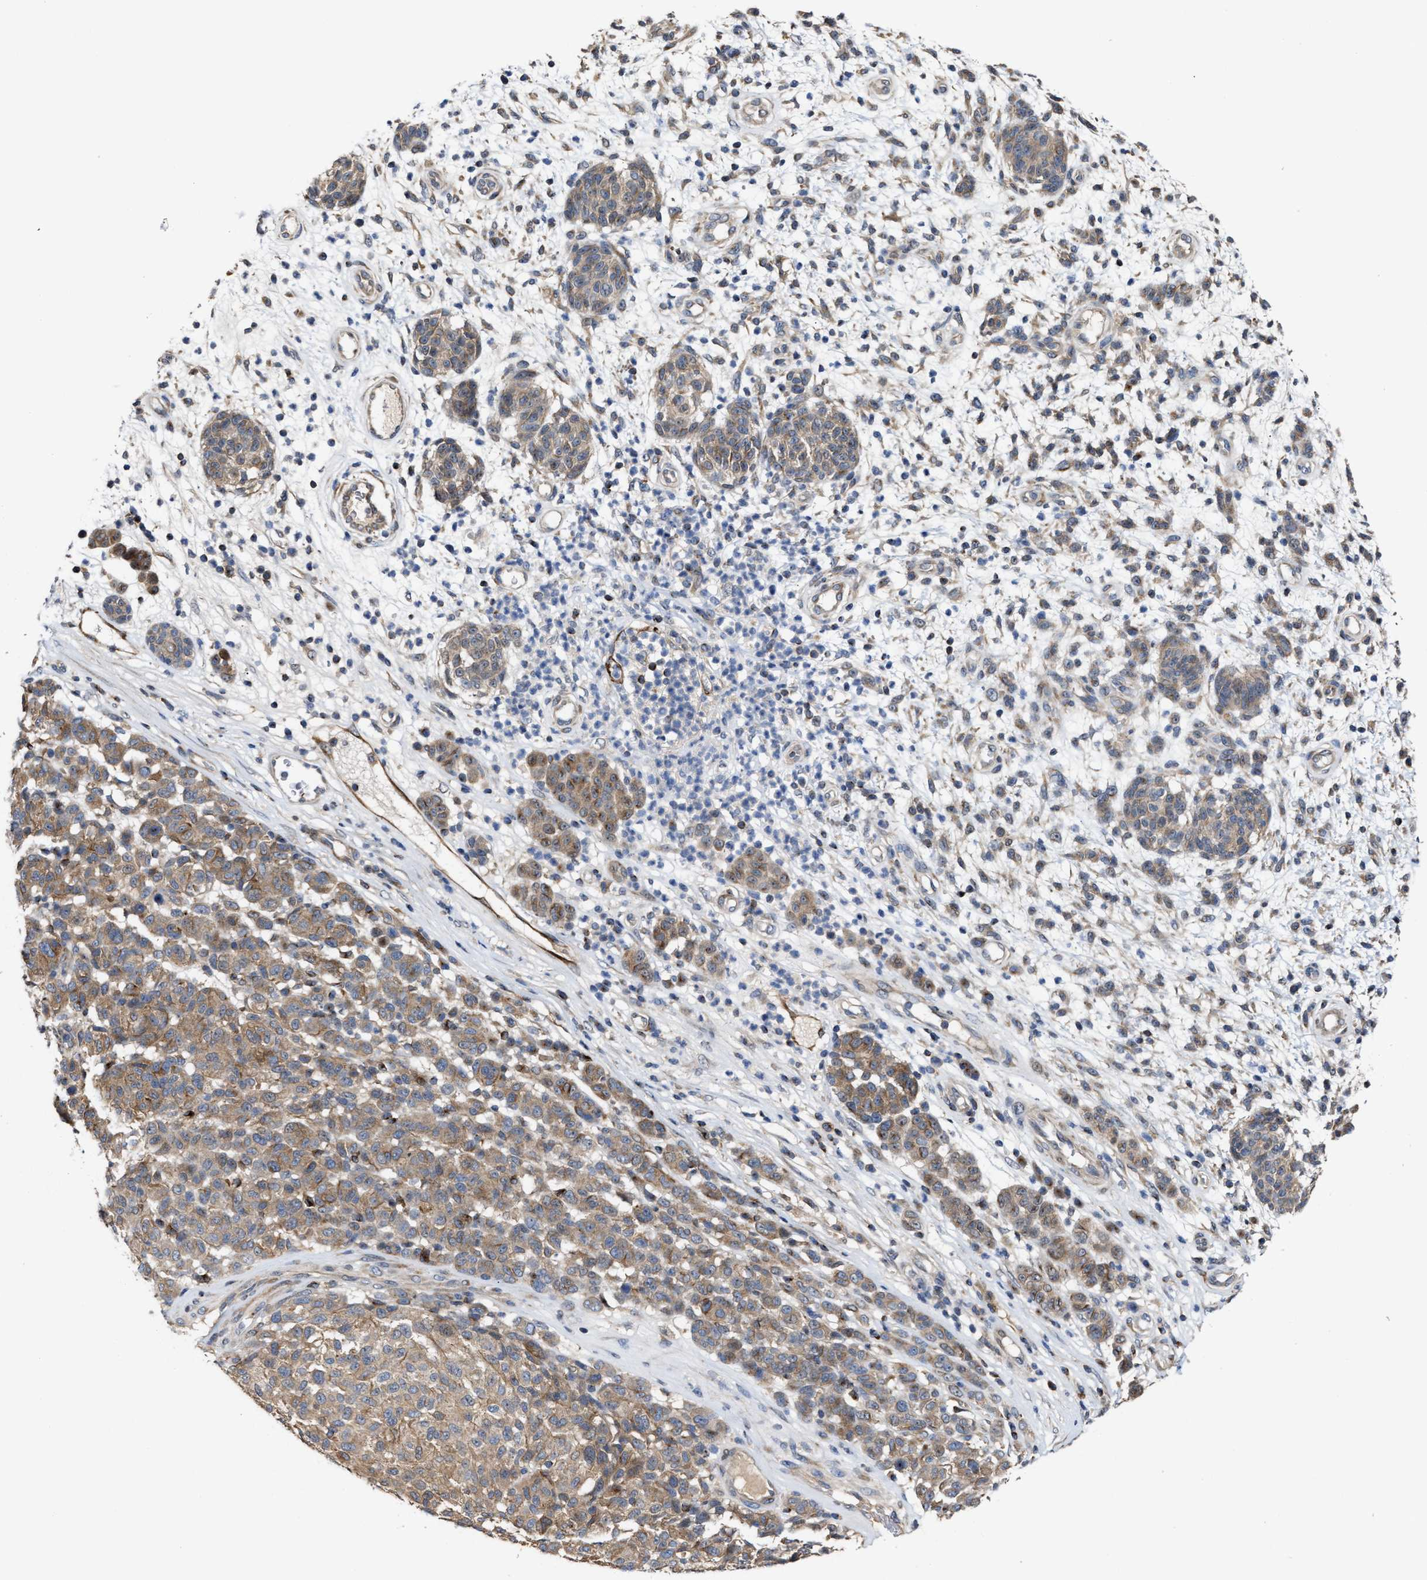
{"staining": {"intensity": "moderate", "quantity": ">75%", "location": "cytoplasmic/membranous"}, "tissue": "melanoma", "cell_type": "Tumor cells", "image_type": "cancer", "snomed": [{"axis": "morphology", "description": "Malignant melanoma, NOS"}, {"axis": "topography", "description": "Skin"}], "caption": "The immunohistochemical stain shows moderate cytoplasmic/membranous expression in tumor cells of malignant melanoma tissue.", "gene": "BBLN", "patient": {"sex": "male", "age": 59}}